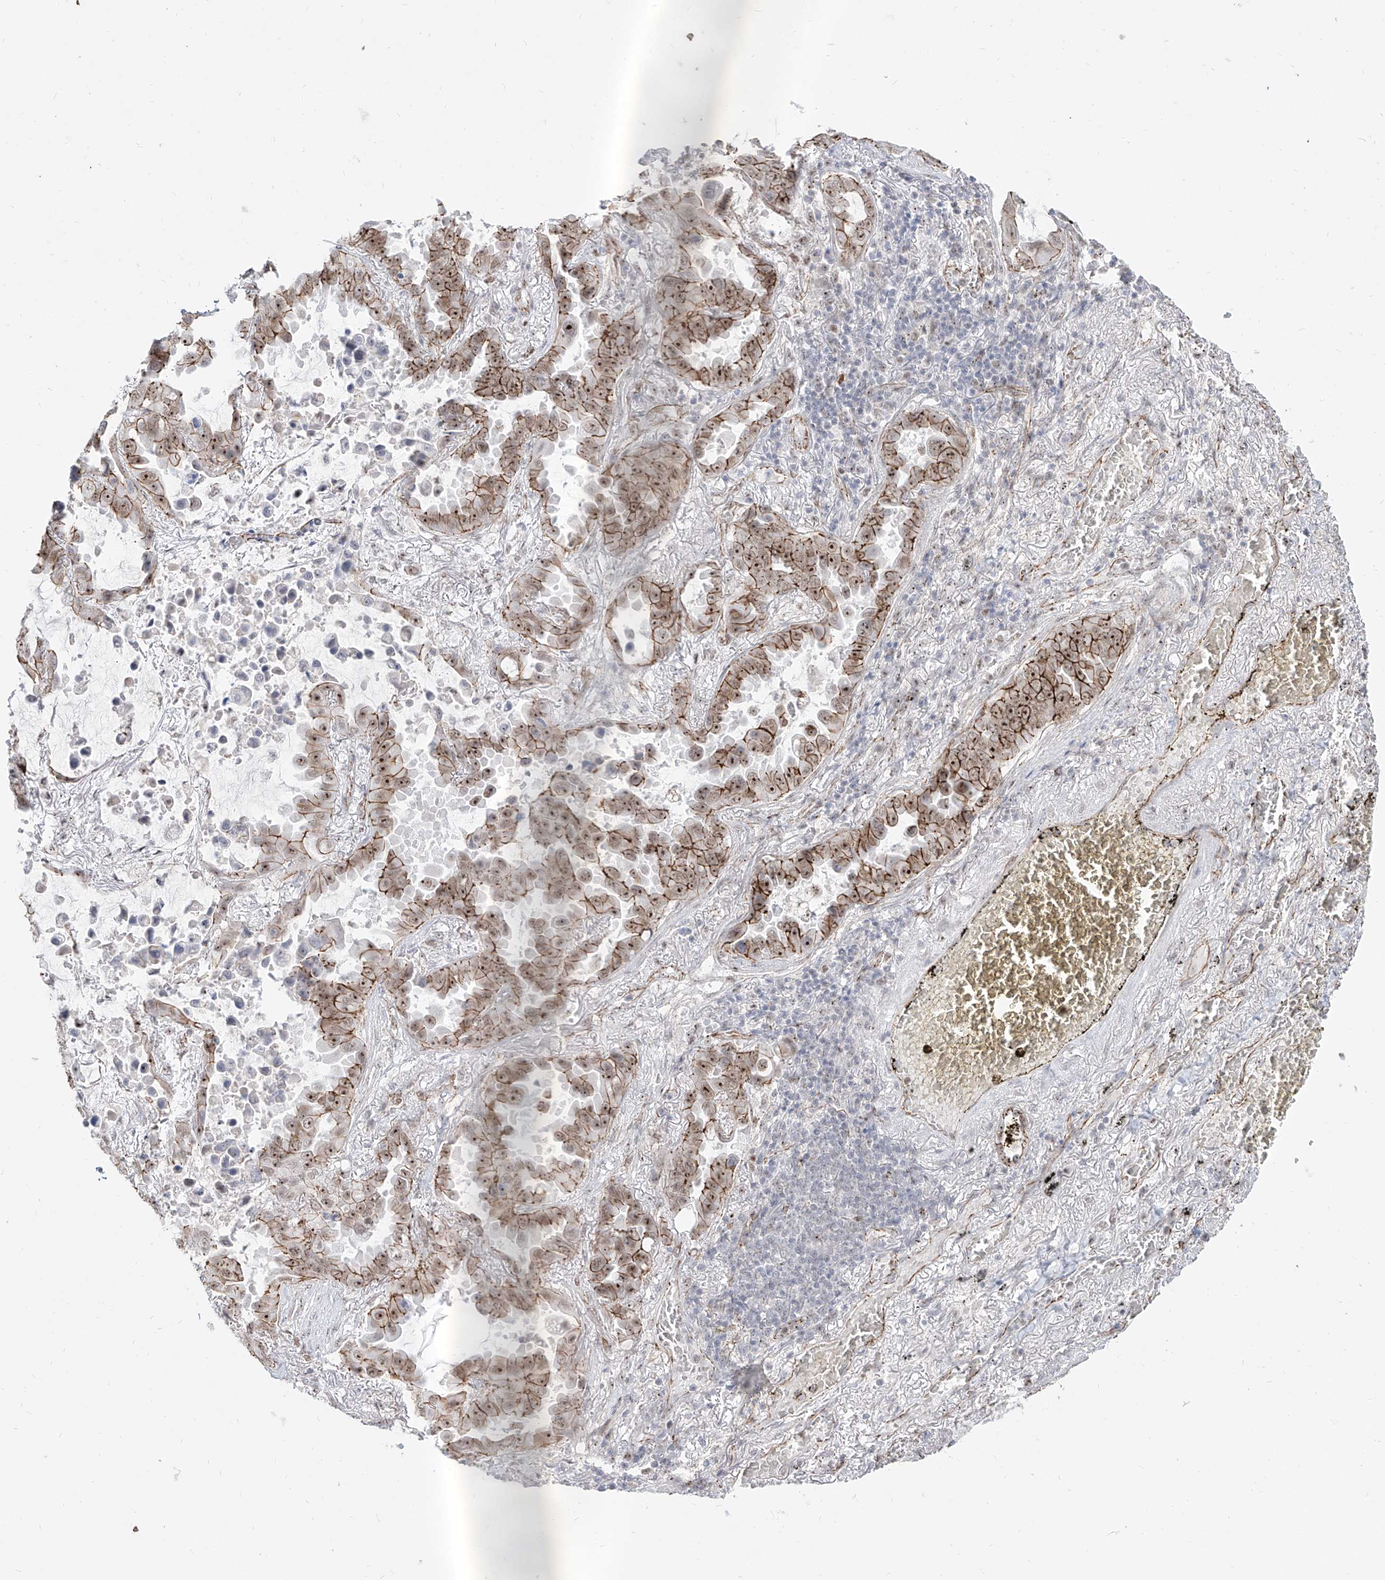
{"staining": {"intensity": "strong", "quantity": ">75%", "location": "cytoplasmic/membranous,nuclear"}, "tissue": "lung cancer", "cell_type": "Tumor cells", "image_type": "cancer", "snomed": [{"axis": "morphology", "description": "Adenocarcinoma, NOS"}, {"axis": "topography", "description": "Lung"}], "caption": "This histopathology image exhibits IHC staining of human adenocarcinoma (lung), with high strong cytoplasmic/membranous and nuclear staining in approximately >75% of tumor cells.", "gene": "ZNF710", "patient": {"sex": "male", "age": 64}}